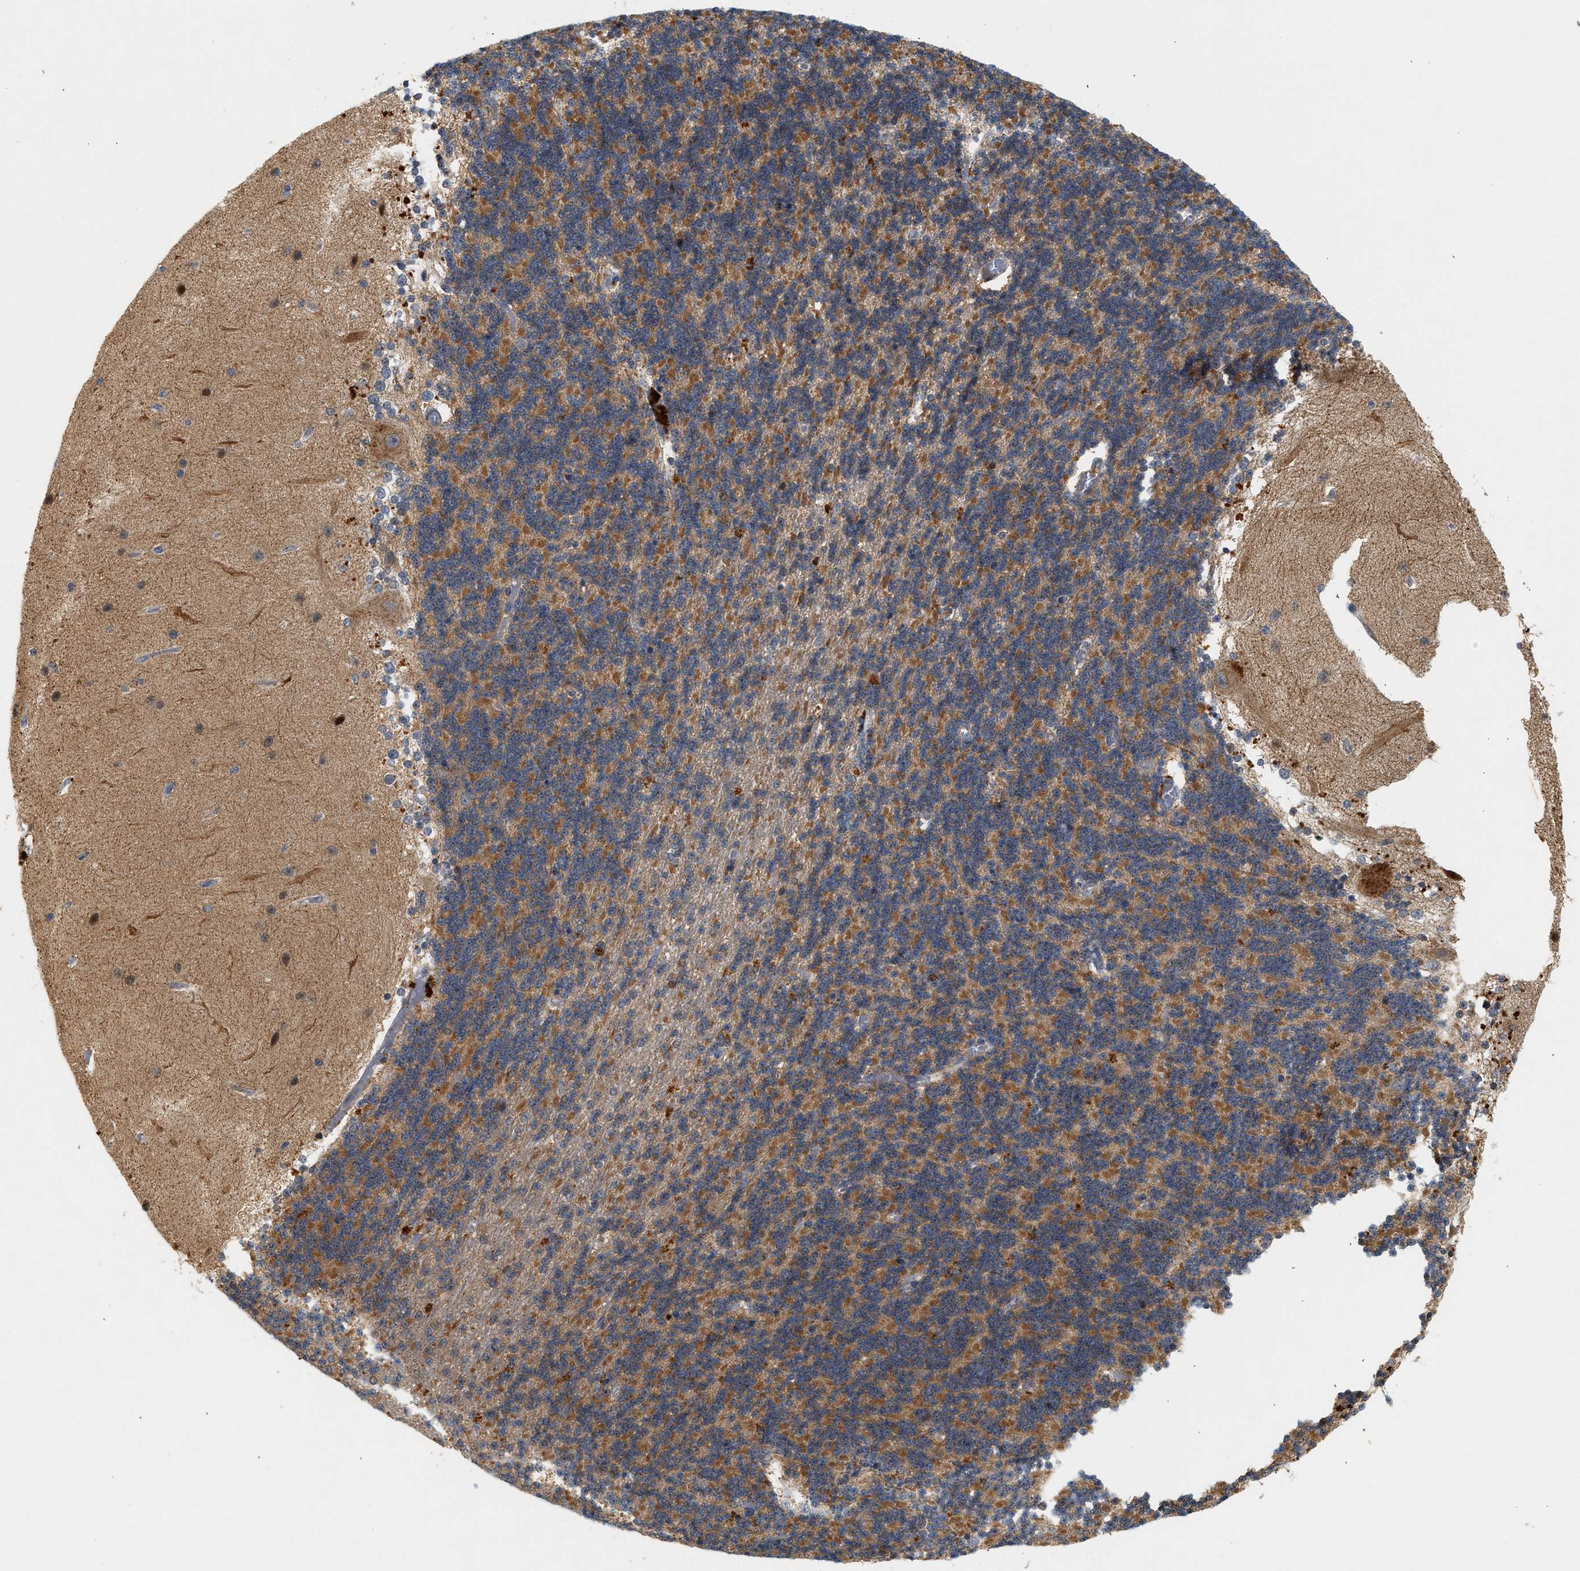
{"staining": {"intensity": "strong", "quantity": "25%-75%", "location": "cytoplasmic/membranous"}, "tissue": "cerebellum", "cell_type": "Cells in granular layer", "image_type": "normal", "snomed": [{"axis": "morphology", "description": "Normal tissue, NOS"}, {"axis": "topography", "description": "Cerebellum"}], "caption": "A high-resolution histopathology image shows IHC staining of normal cerebellum, which reveals strong cytoplasmic/membranous staining in about 25%-75% of cells in granular layer.", "gene": "MCU", "patient": {"sex": "female", "age": 54}}